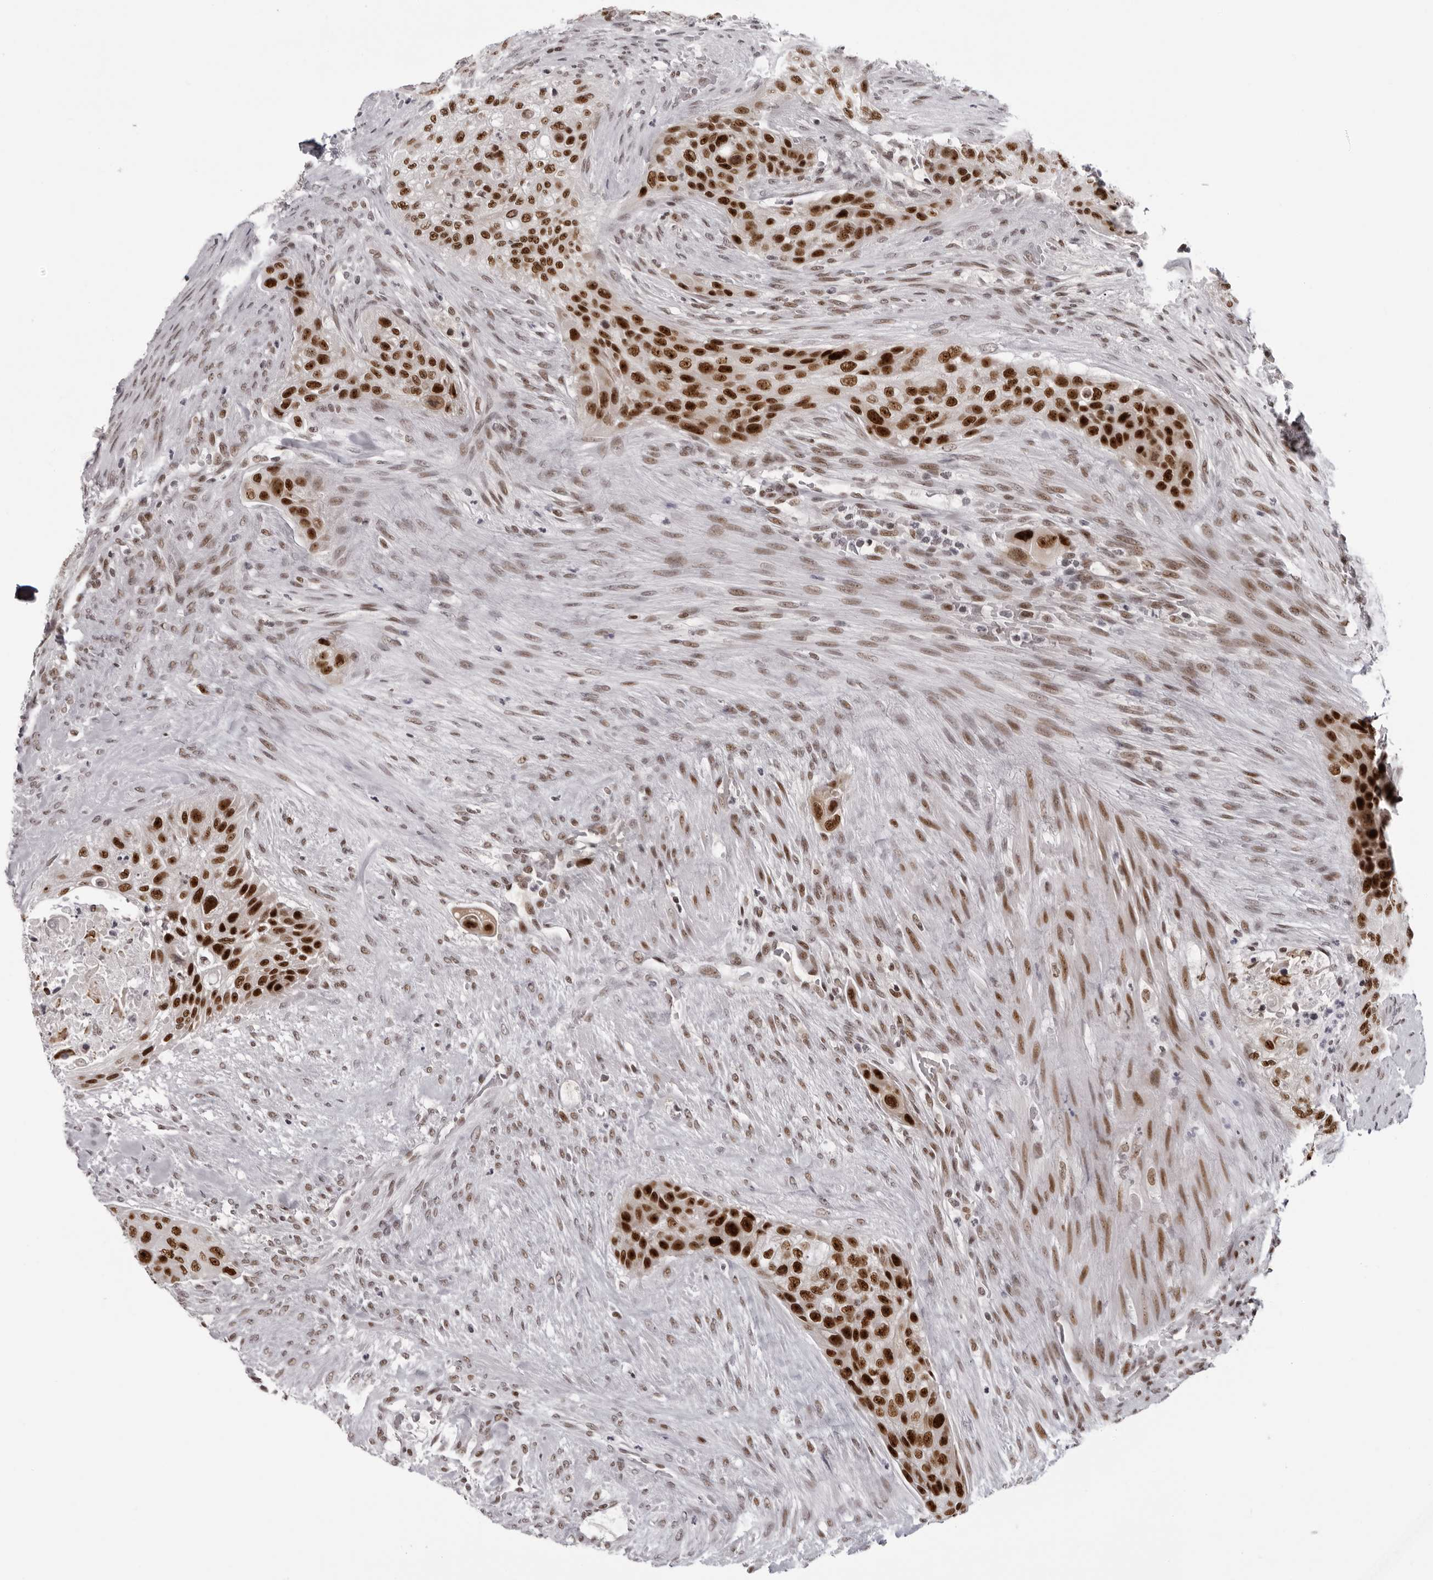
{"staining": {"intensity": "strong", "quantity": ">75%", "location": "nuclear"}, "tissue": "urothelial cancer", "cell_type": "Tumor cells", "image_type": "cancer", "snomed": [{"axis": "morphology", "description": "Urothelial carcinoma, High grade"}, {"axis": "topography", "description": "Urinary bladder"}], "caption": "Human urothelial cancer stained with a protein marker displays strong staining in tumor cells.", "gene": "HEXIM2", "patient": {"sex": "male", "age": 35}}